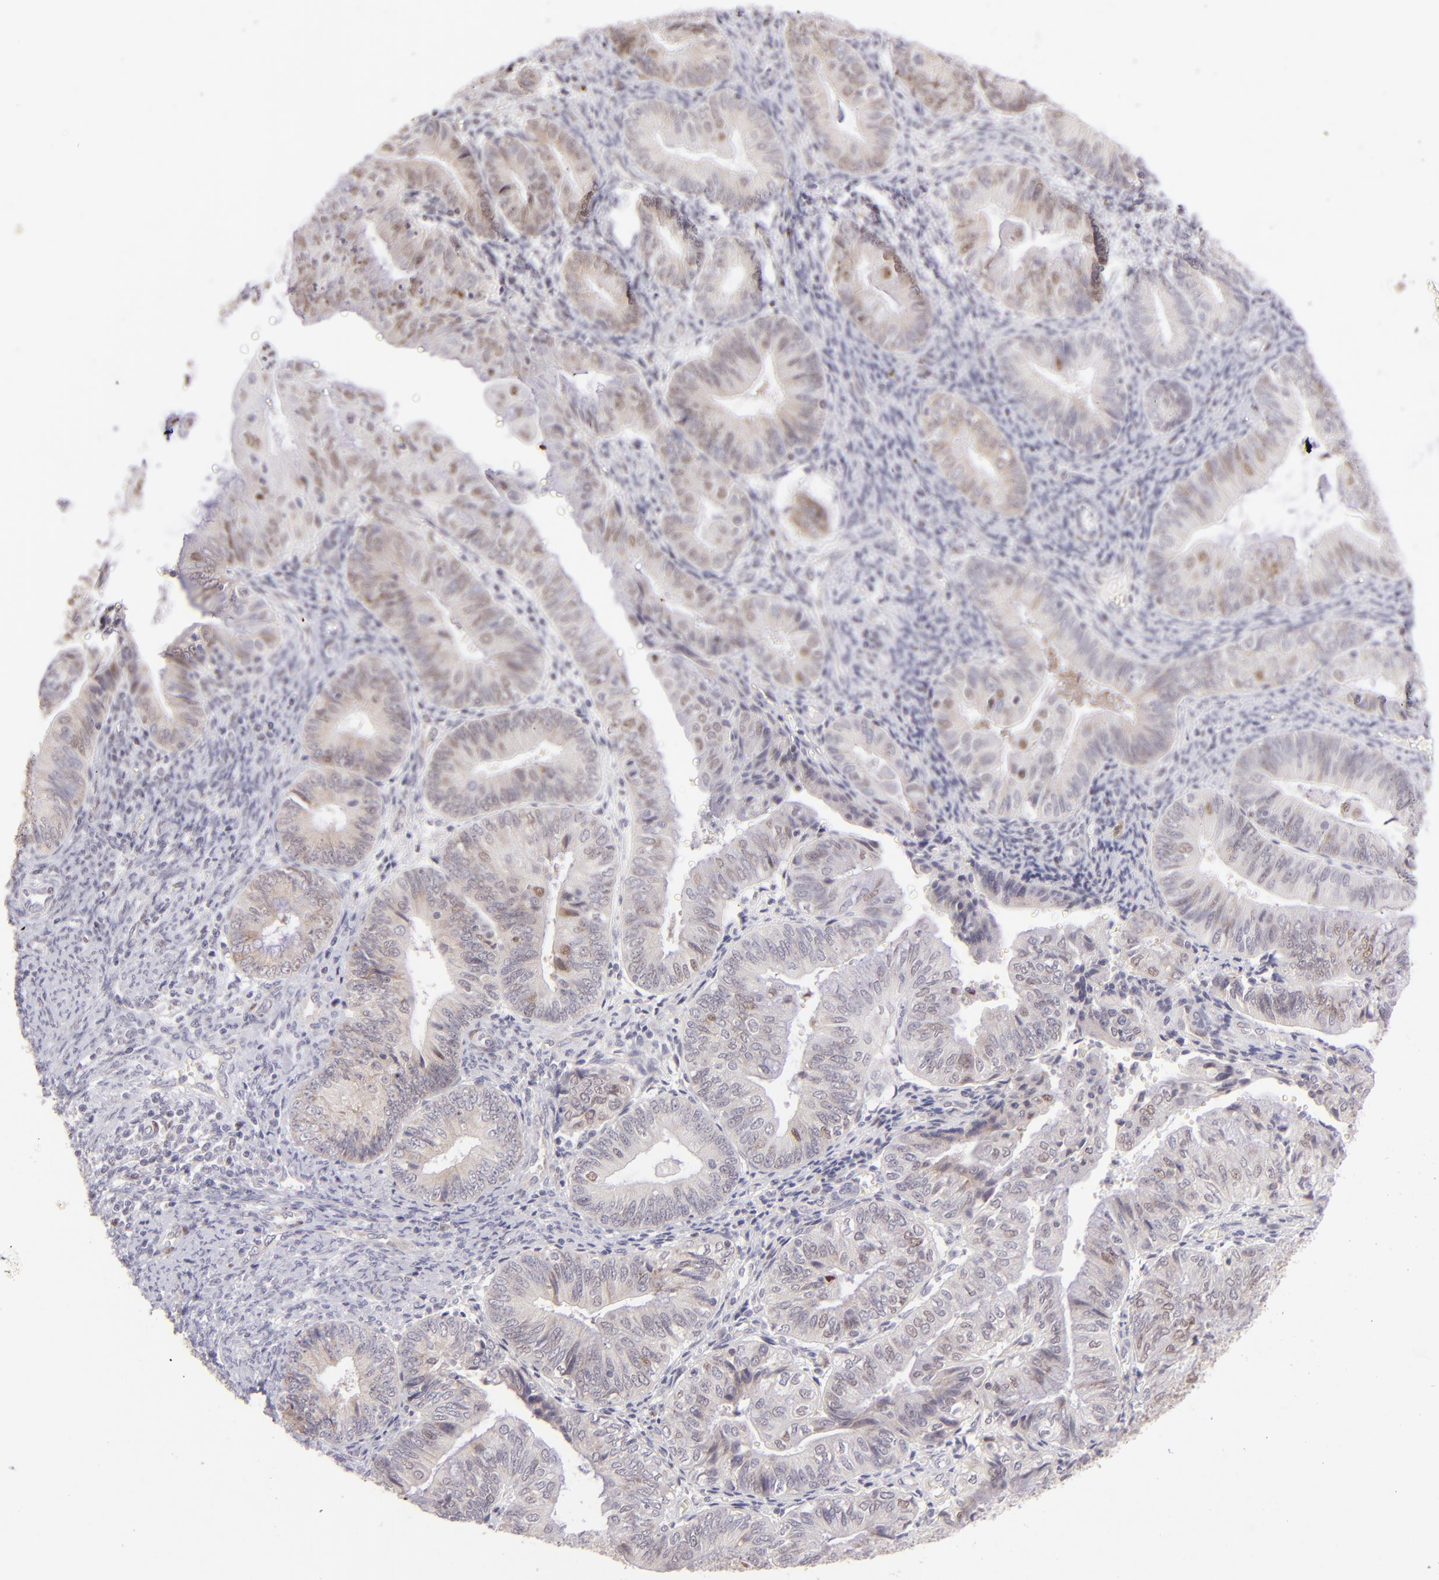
{"staining": {"intensity": "weak", "quantity": "<25%", "location": "nuclear"}, "tissue": "endometrial cancer", "cell_type": "Tumor cells", "image_type": "cancer", "snomed": [{"axis": "morphology", "description": "Adenocarcinoma, NOS"}, {"axis": "topography", "description": "Endometrium"}], "caption": "A histopathology image of human adenocarcinoma (endometrial) is negative for staining in tumor cells.", "gene": "POU2F1", "patient": {"sex": "female", "age": 55}}